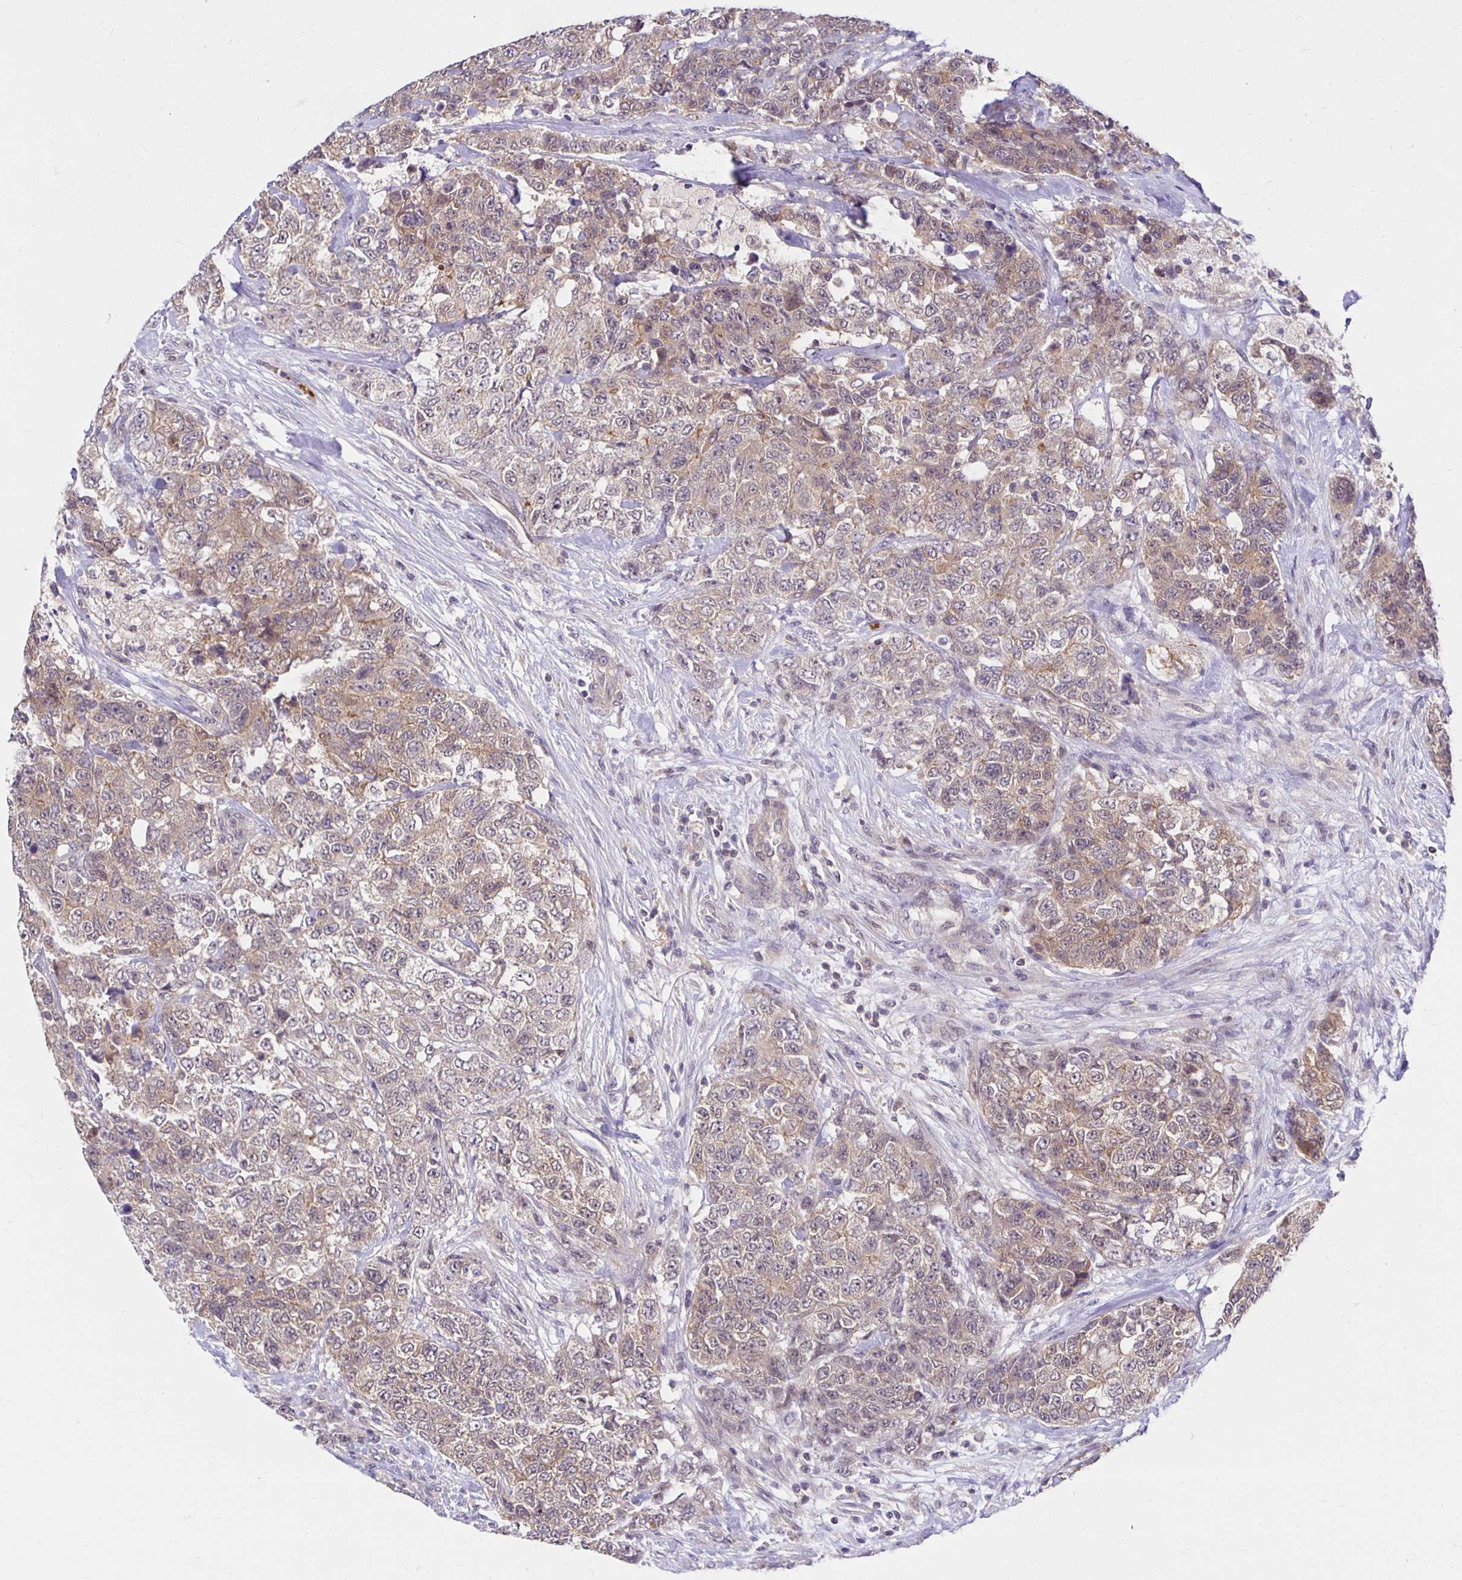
{"staining": {"intensity": "weak", "quantity": ">75%", "location": "cytoplasmic/membranous"}, "tissue": "urothelial cancer", "cell_type": "Tumor cells", "image_type": "cancer", "snomed": [{"axis": "morphology", "description": "Urothelial carcinoma, High grade"}, {"axis": "topography", "description": "Urinary bladder"}], "caption": "Immunohistochemistry (IHC) (DAB) staining of urothelial cancer reveals weak cytoplasmic/membranous protein positivity in about >75% of tumor cells. The staining is performed using DAB (3,3'-diaminobenzidine) brown chromogen to label protein expression. The nuclei are counter-stained blue using hematoxylin.", "gene": "MIEN1", "patient": {"sex": "female", "age": 78}}